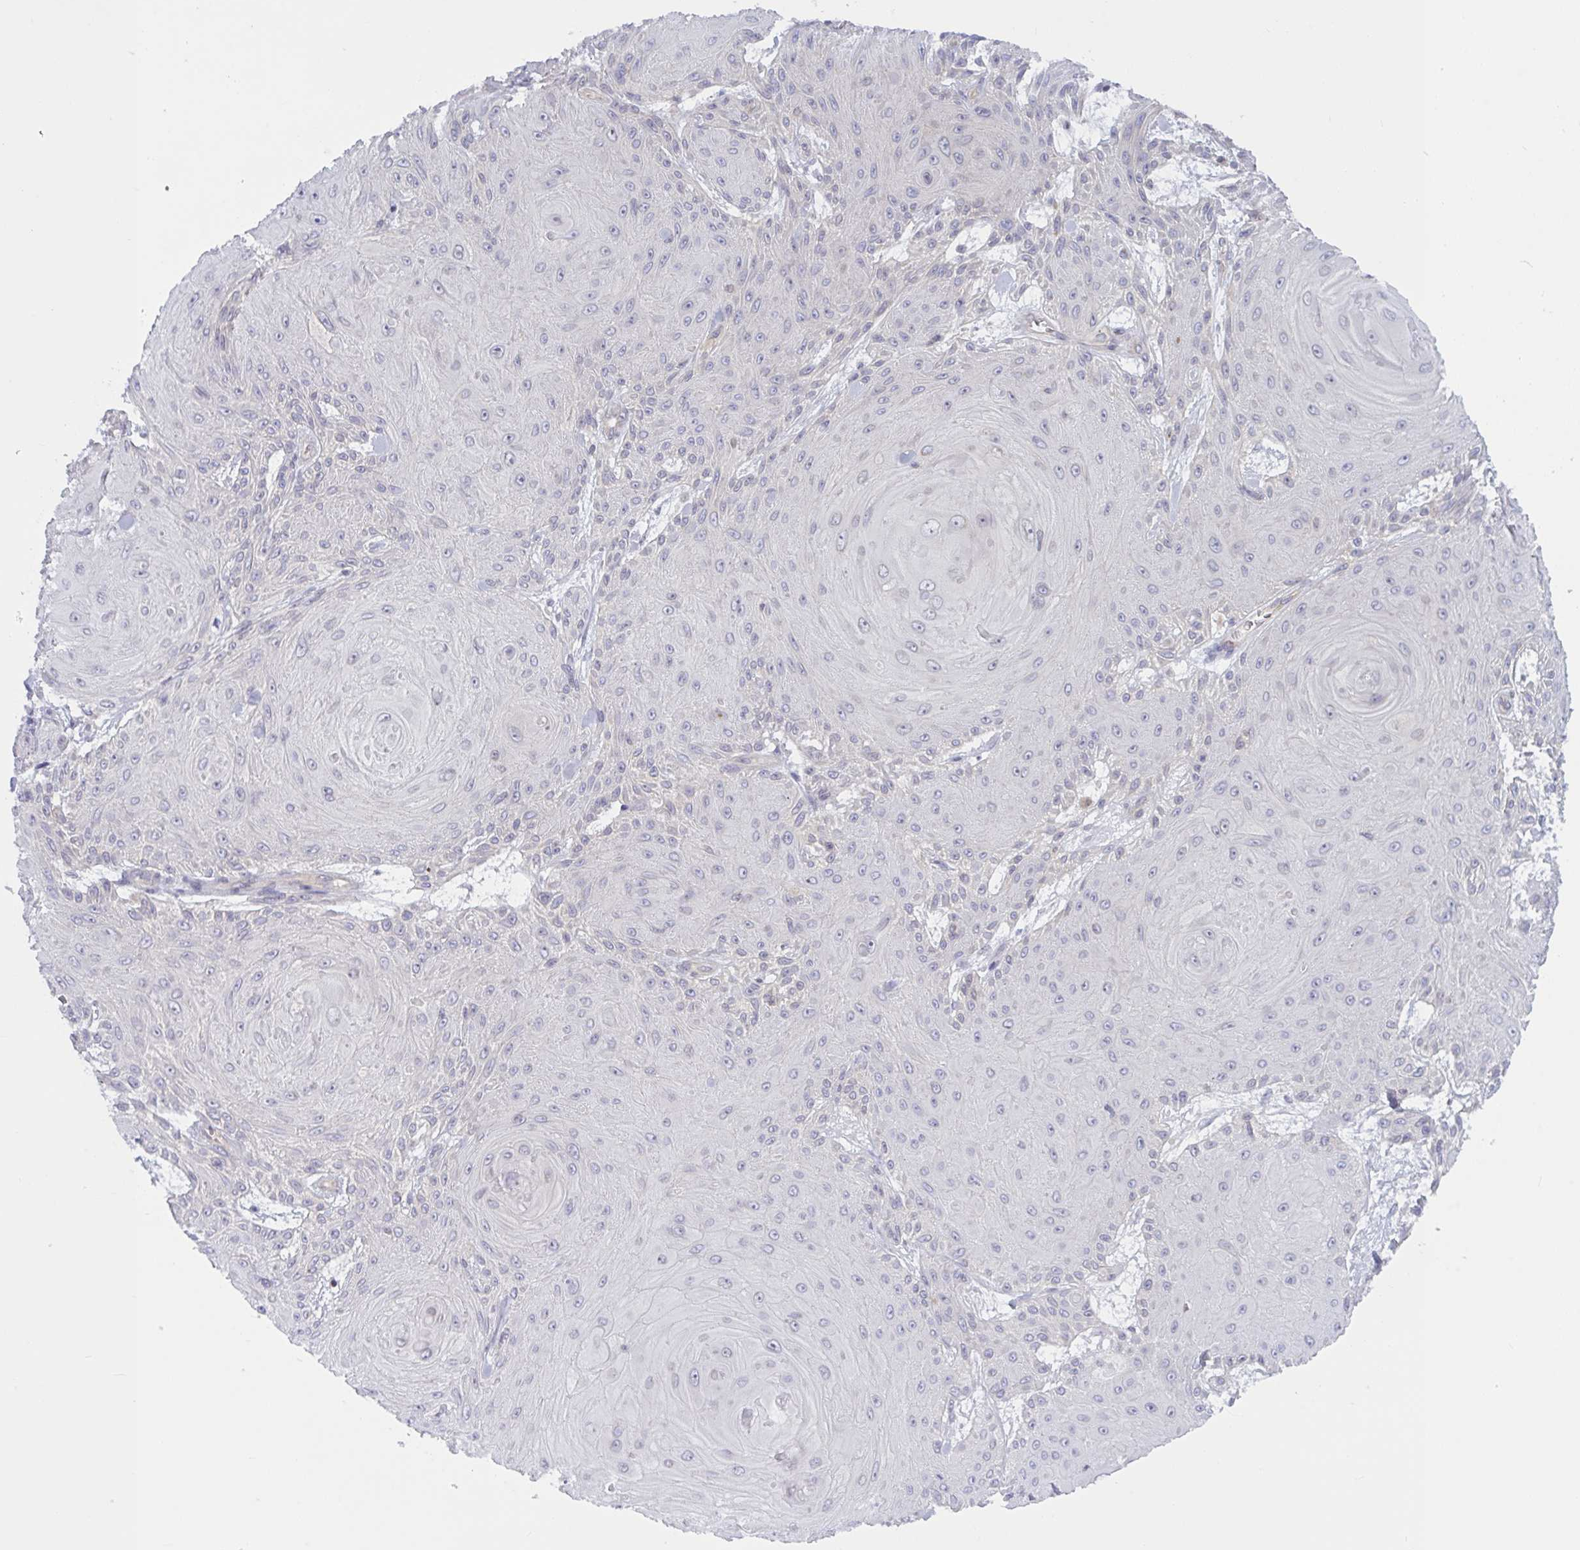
{"staining": {"intensity": "negative", "quantity": "none", "location": "none"}, "tissue": "skin cancer", "cell_type": "Tumor cells", "image_type": "cancer", "snomed": [{"axis": "morphology", "description": "Squamous cell carcinoma, NOS"}, {"axis": "topography", "description": "Skin"}], "caption": "DAB (3,3'-diaminobenzidine) immunohistochemical staining of human squamous cell carcinoma (skin) shows no significant expression in tumor cells.", "gene": "TANK", "patient": {"sex": "male", "age": 88}}